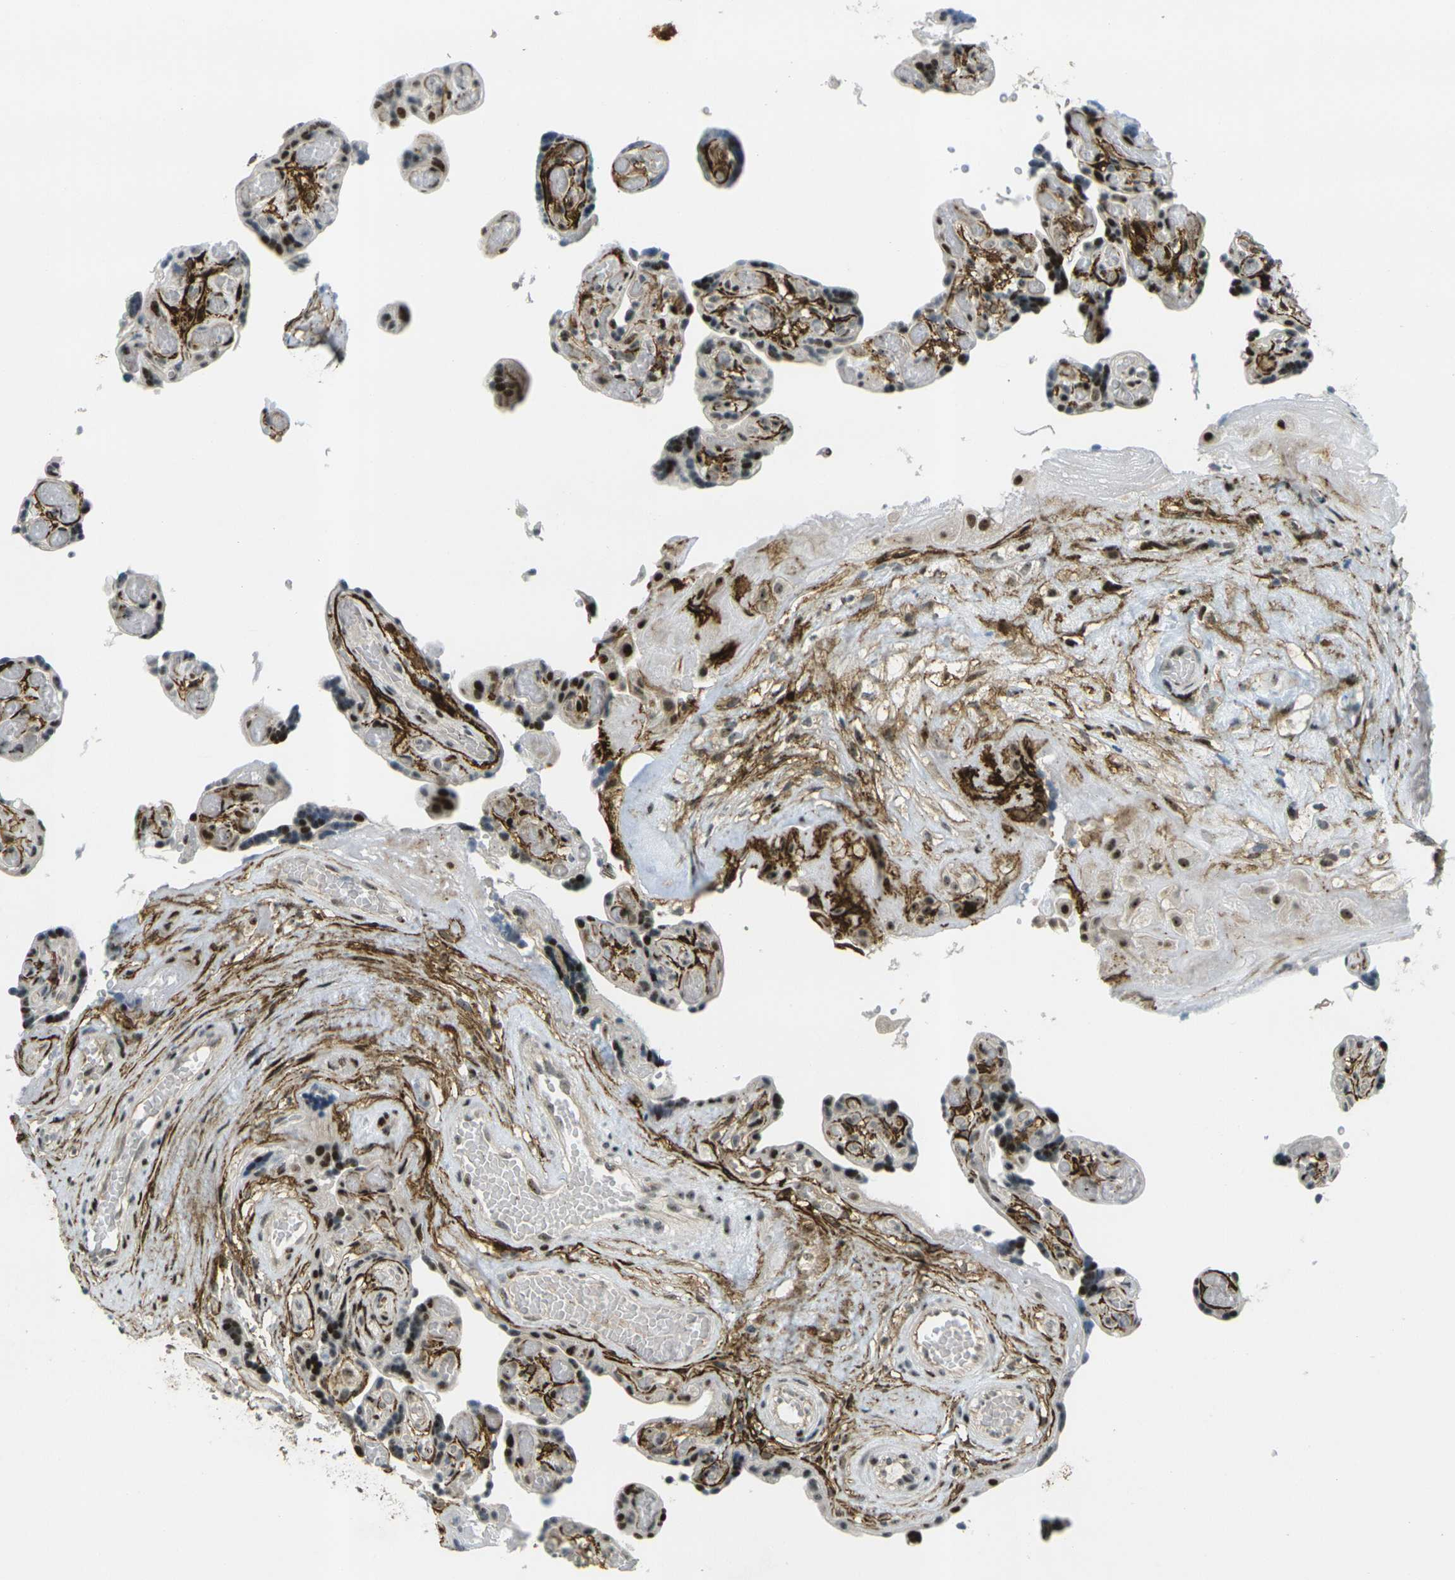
{"staining": {"intensity": "moderate", "quantity": ">75%", "location": "nuclear"}, "tissue": "placenta", "cell_type": "Decidual cells", "image_type": "normal", "snomed": [{"axis": "morphology", "description": "Normal tissue, NOS"}, {"axis": "topography", "description": "Placenta"}], "caption": "Placenta stained with a protein marker exhibits moderate staining in decidual cells.", "gene": "UBE2C", "patient": {"sex": "female", "age": 30}}